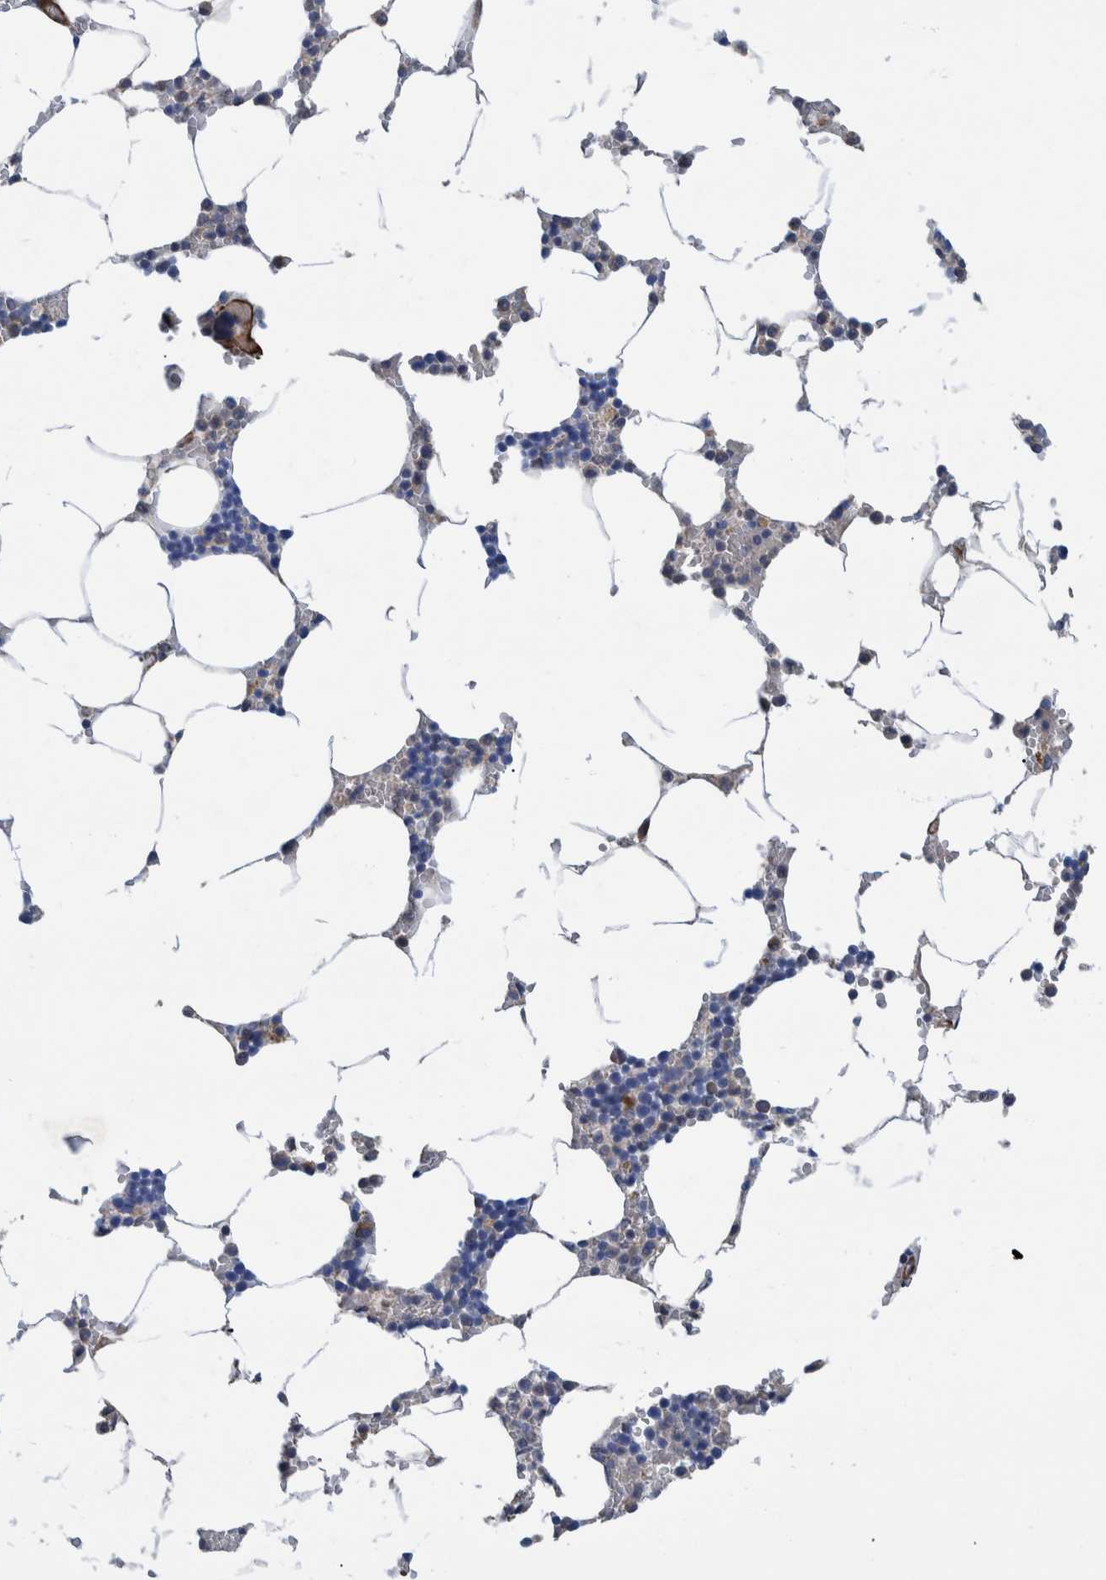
{"staining": {"intensity": "moderate", "quantity": "<25%", "location": "cytoplasmic/membranous"}, "tissue": "bone marrow", "cell_type": "Hematopoietic cells", "image_type": "normal", "snomed": [{"axis": "morphology", "description": "Normal tissue, NOS"}, {"axis": "topography", "description": "Bone marrow"}], "caption": "Protein analysis of normal bone marrow demonstrates moderate cytoplasmic/membranous staining in approximately <25% of hematopoietic cells.", "gene": "MKS1", "patient": {"sex": "male", "age": 70}}